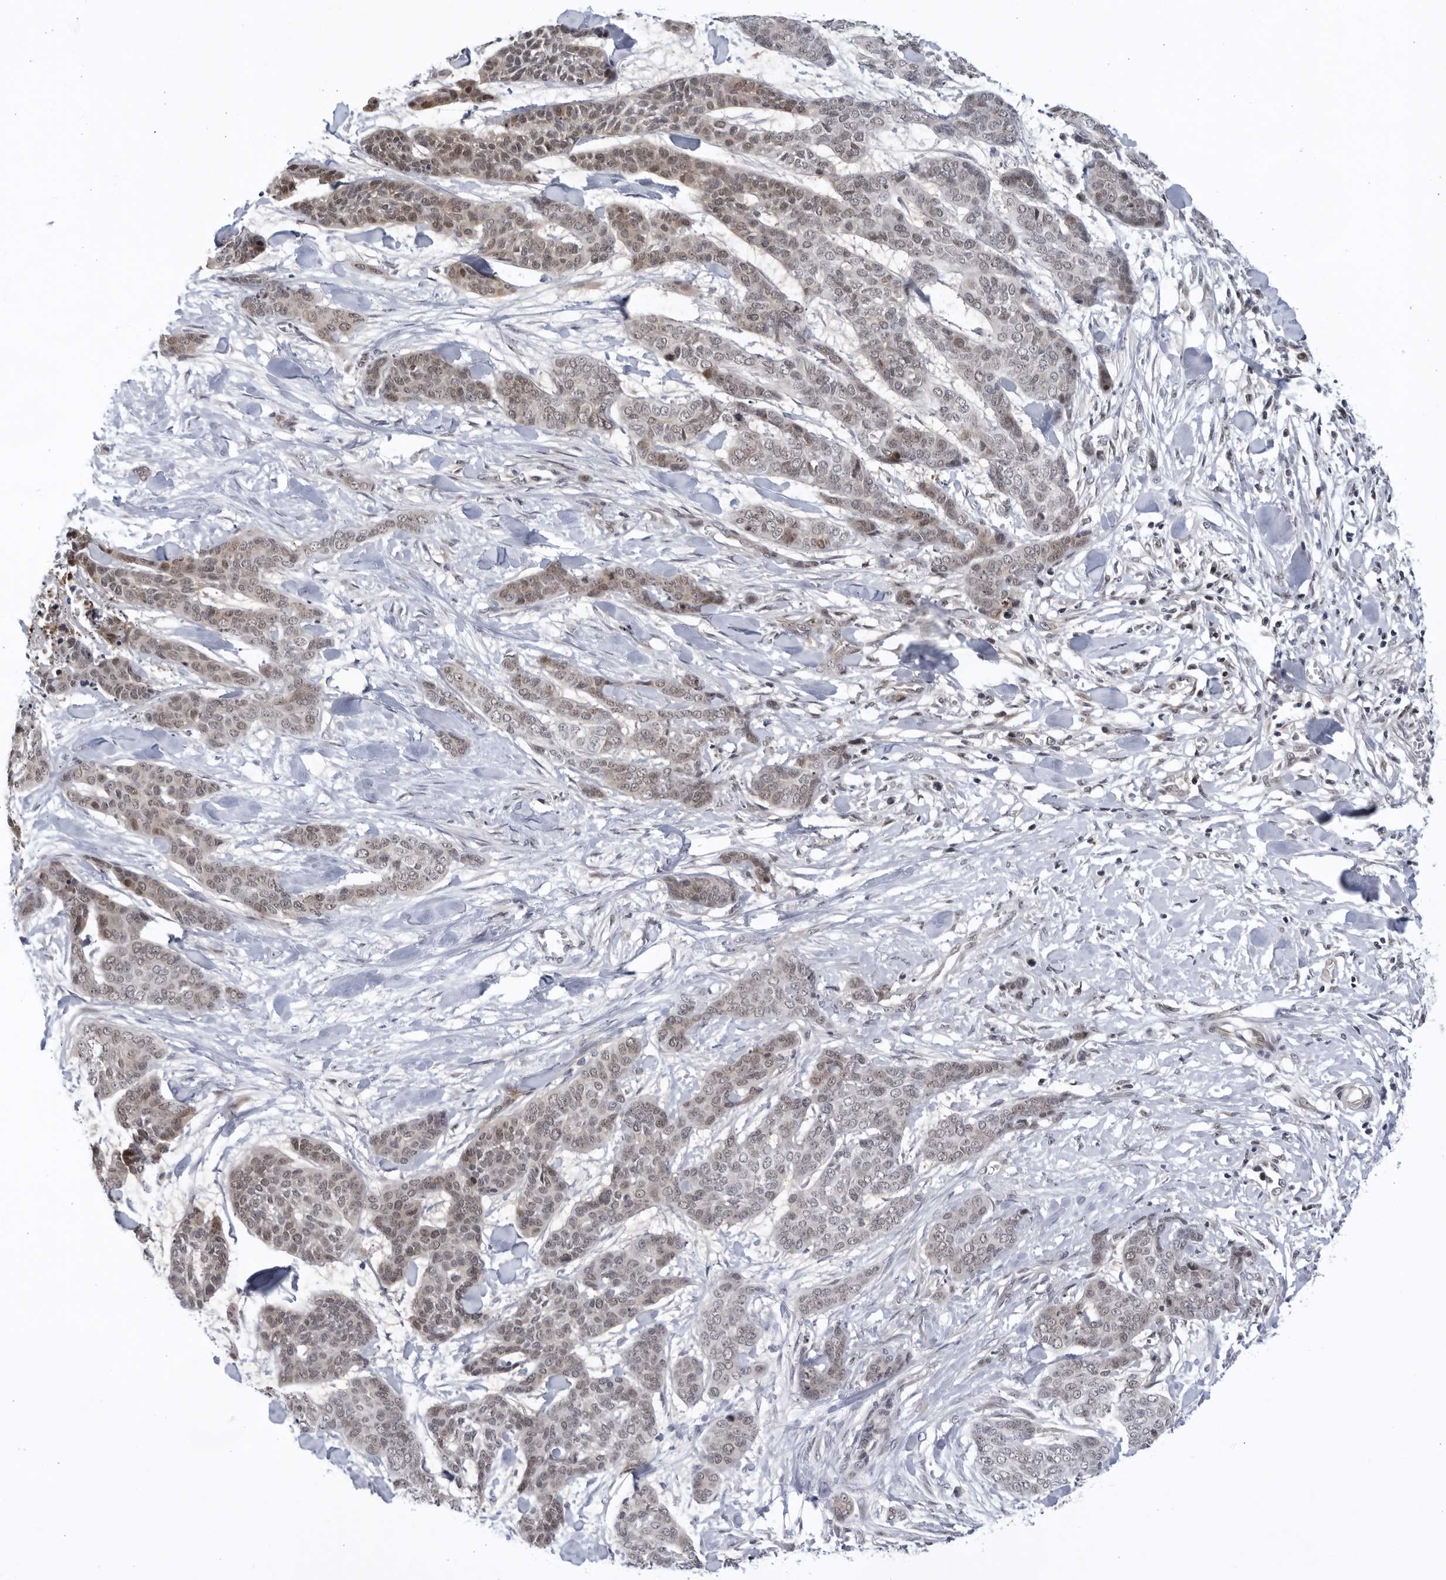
{"staining": {"intensity": "weak", "quantity": "25%-75%", "location": "nuclear"}, "tissue": "skin cancer", "cell_type": "Tumor cells", "image_type": "cancer", "snomed": [{"axis": "morphology", "description": "Basal cell carcinoma"}, {"axis": "topography", "description": "Skin"}], "caption": "There is low levels of weak nuclear staining in tumor cells of skin basal cell carcinoma, as demonstrated by immunohistochemical staining (brown color).", "gene": "ITGB3BP", "patient": {"sex": "female", "age": 64}}